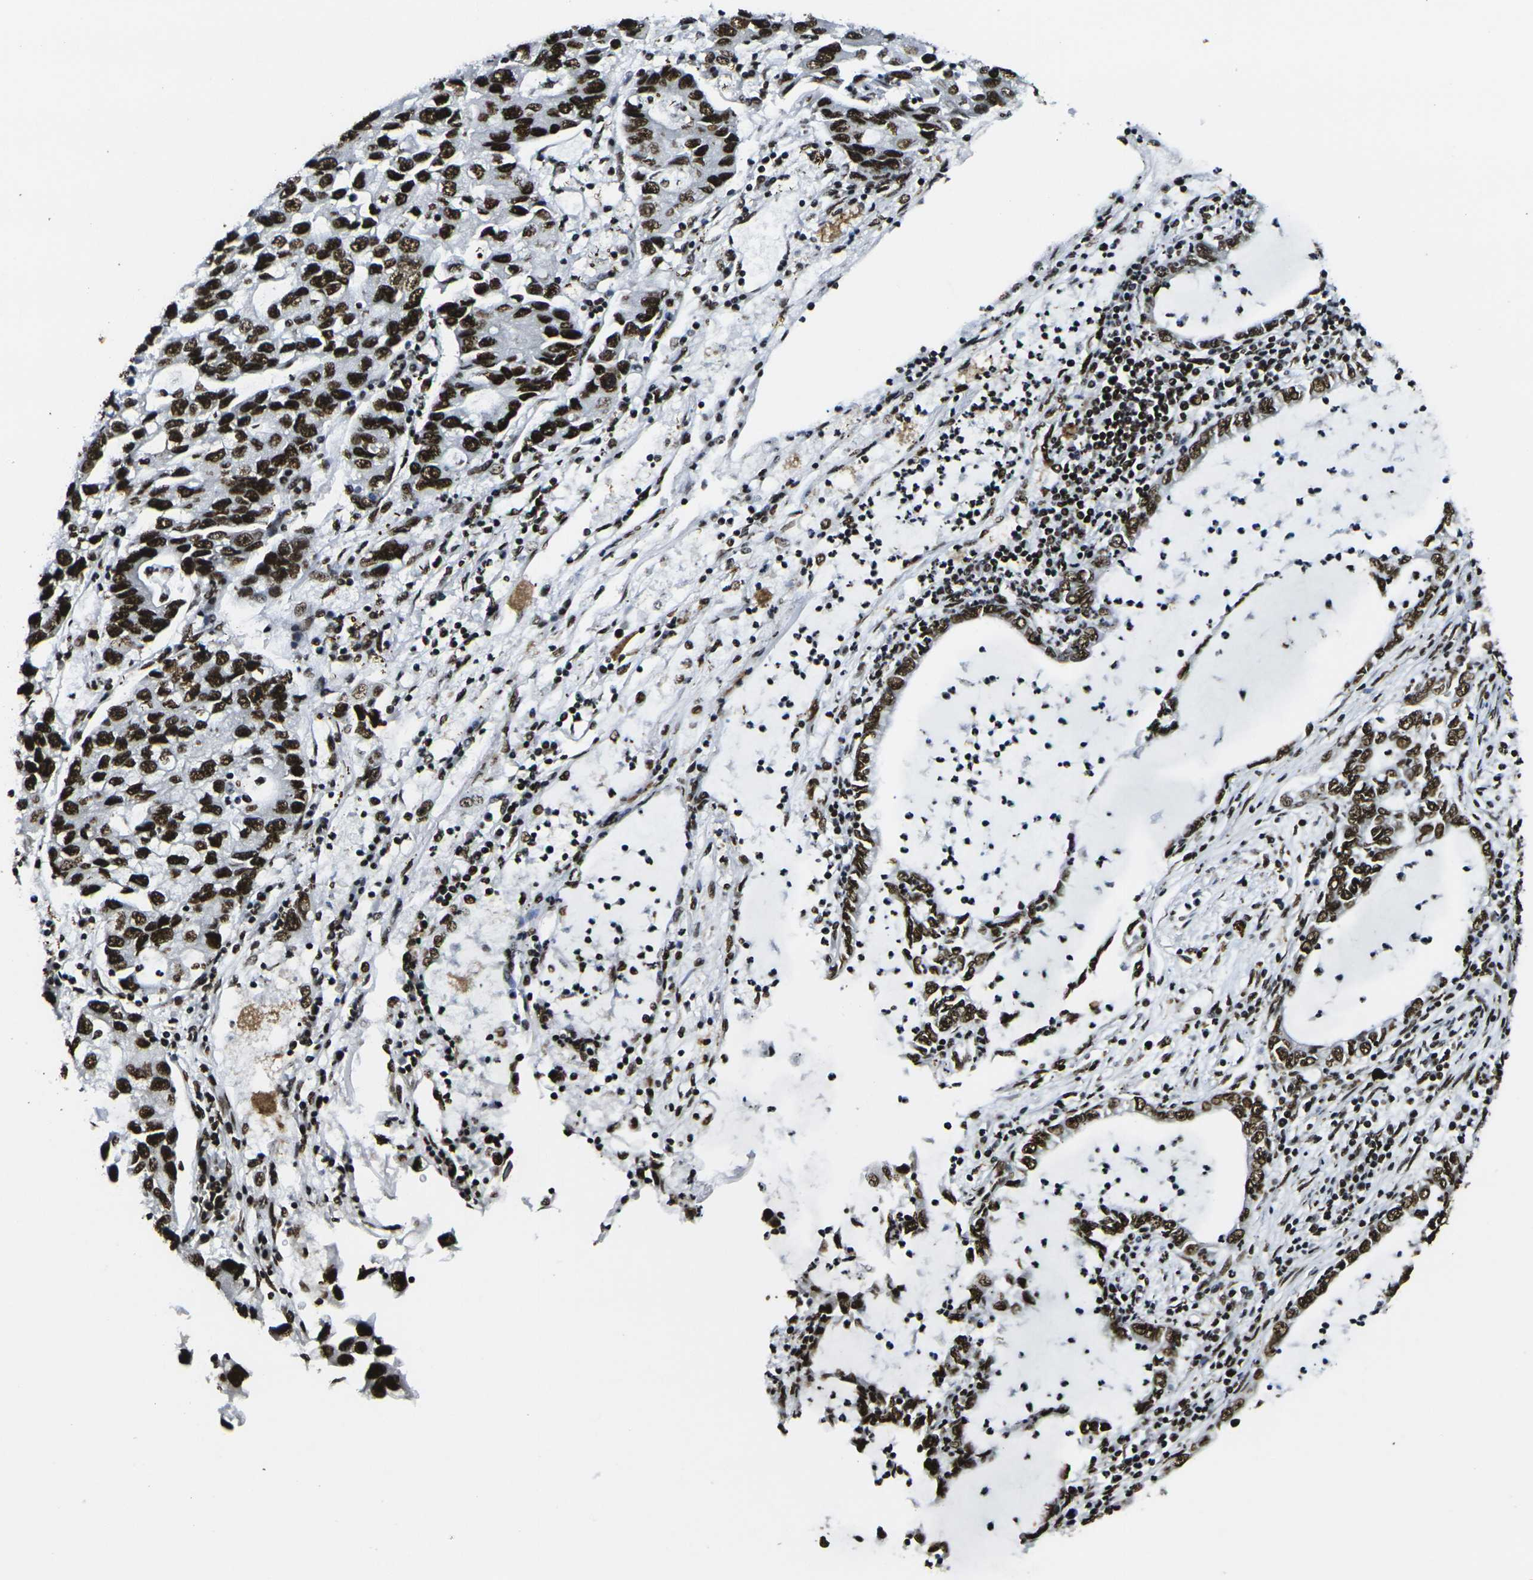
{"staining": {"intensity": "strong", "quantity": ">75%", "location": "nuclear"}, "tissue": "lung cancer", "cell_type": "Tumor cells", "image_type": "cancer", "snomed": [{"axis": "morphology", "description": "Adenocarcinoma, NOS"}, {"axis": "topography", "description": "Lung"}], "caption": "This is a photomicrograph of IHC staining of adenocarcinoma (lung), which shows strong staining in the nuclear of tumor cells.", "gene": "SMARCC1", "patient": {"sex": "female", "age": 51}}